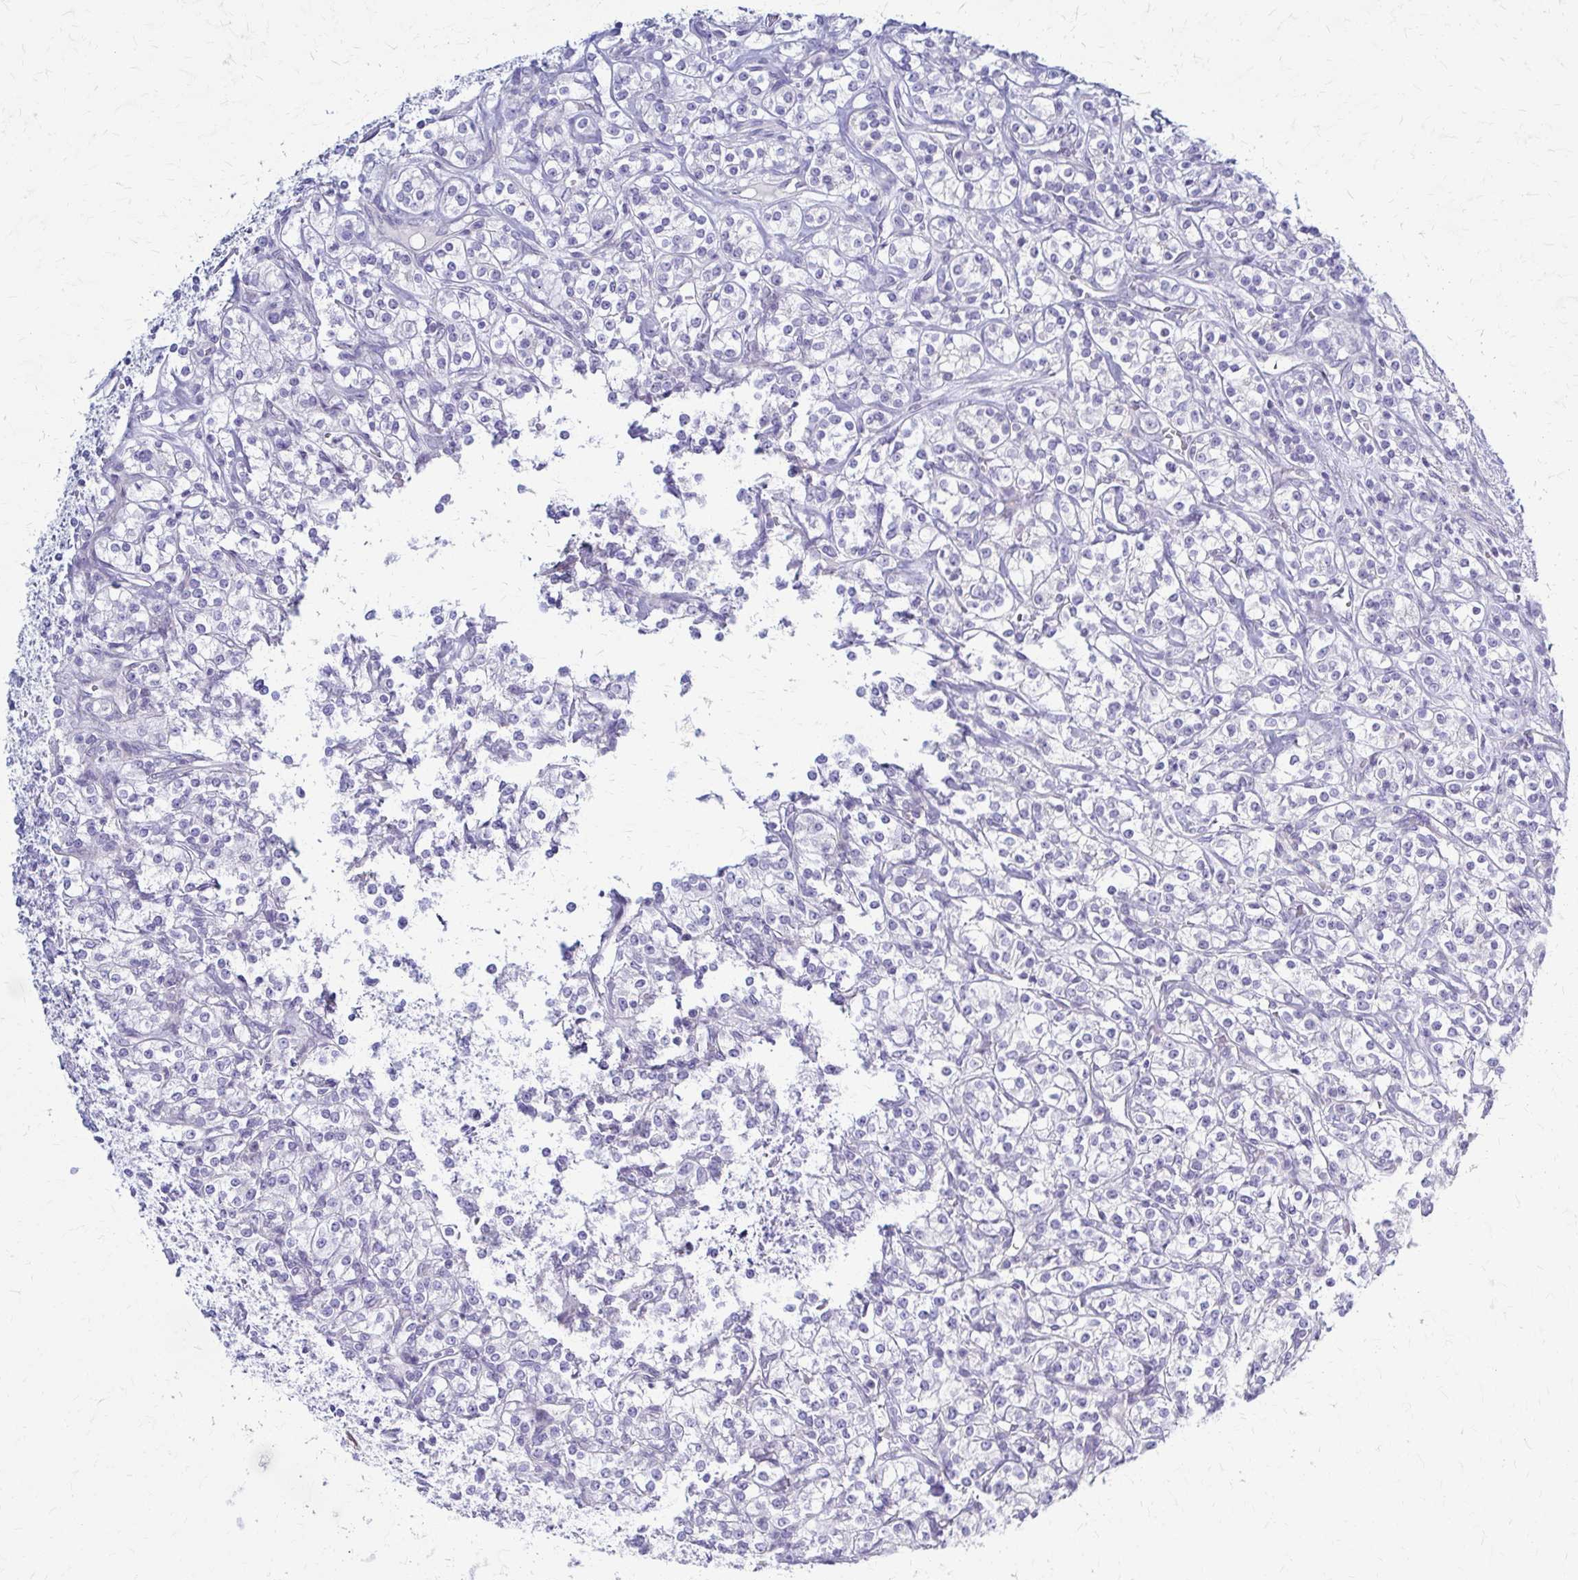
{"staining": {"intensity": "negative", "quantity": "none", "location": "none"}, "tissue": "renal cancer", "cell_type": "Tumor cells", "image_type": "cancer", "snomed": [{"axis": "morphology", "description": "Adenocarcinoma, NOS"}, {"axis": "topography", "description": "Kidney"}], "caption": "There is no significant expression in tumor cells of adenocarcinoma (renal).", "gene": "RHOBTB2", "patient": {"sex": "male", "age": 77}}